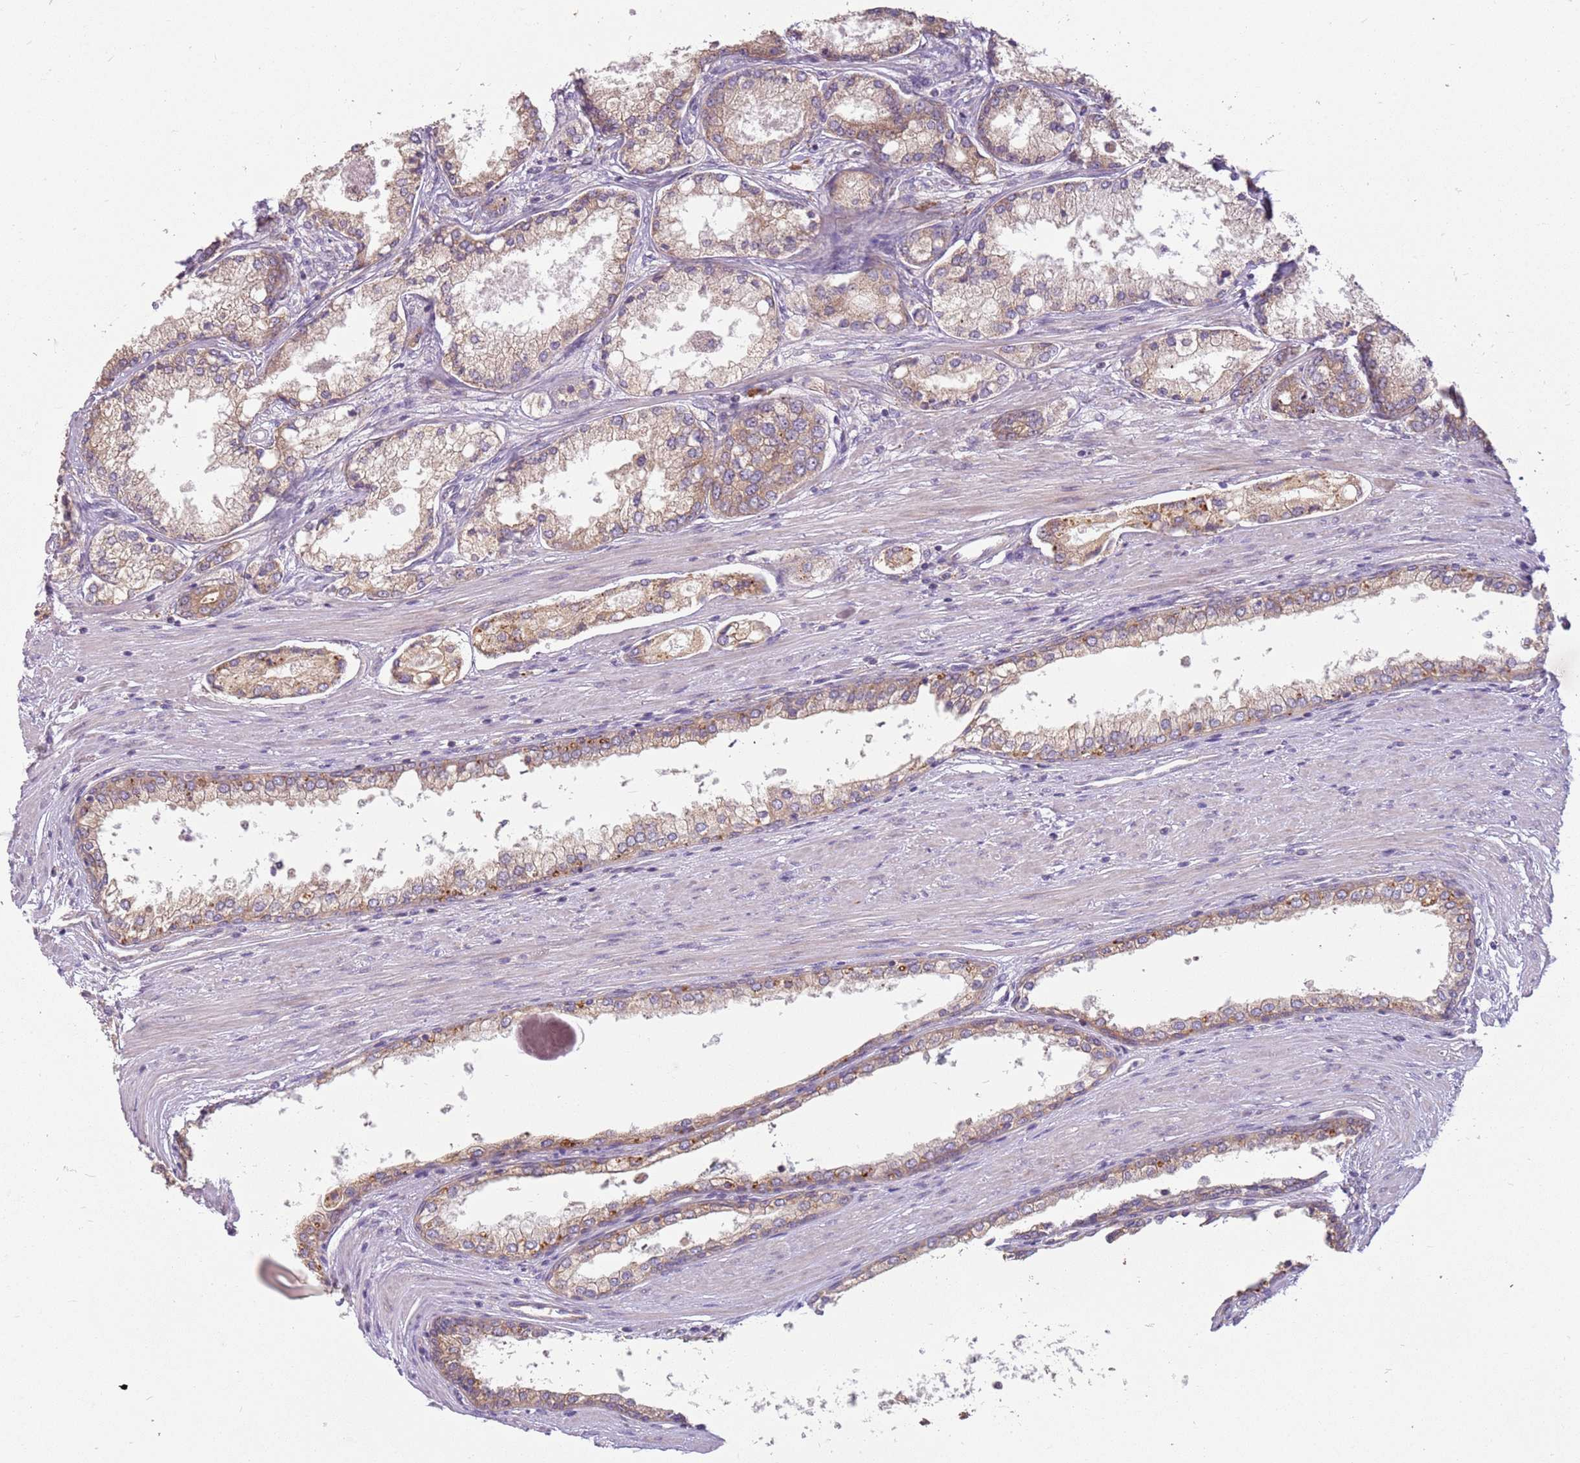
{"staining": {"intensity": "weak", "quantity": ">75%", "location": "cytoplasmic/membranous"}, "tissue": "prostate cancer", "cell_type": "Tumor cells", "image_type": "cancer", "snomed": [{"axis": "morphology", "description": "Adenocarcinoma, Low grade"}, {"axis": "topography", "description": "Prostate"}], "caption": "Immunohistochemistry of human prostate cancer displays low levels of weak cytoplasmic/membranous positivity in about >75% of tumor cells.", "gene": "RPS28", "patient": {"sex": "male", "age": 68}}